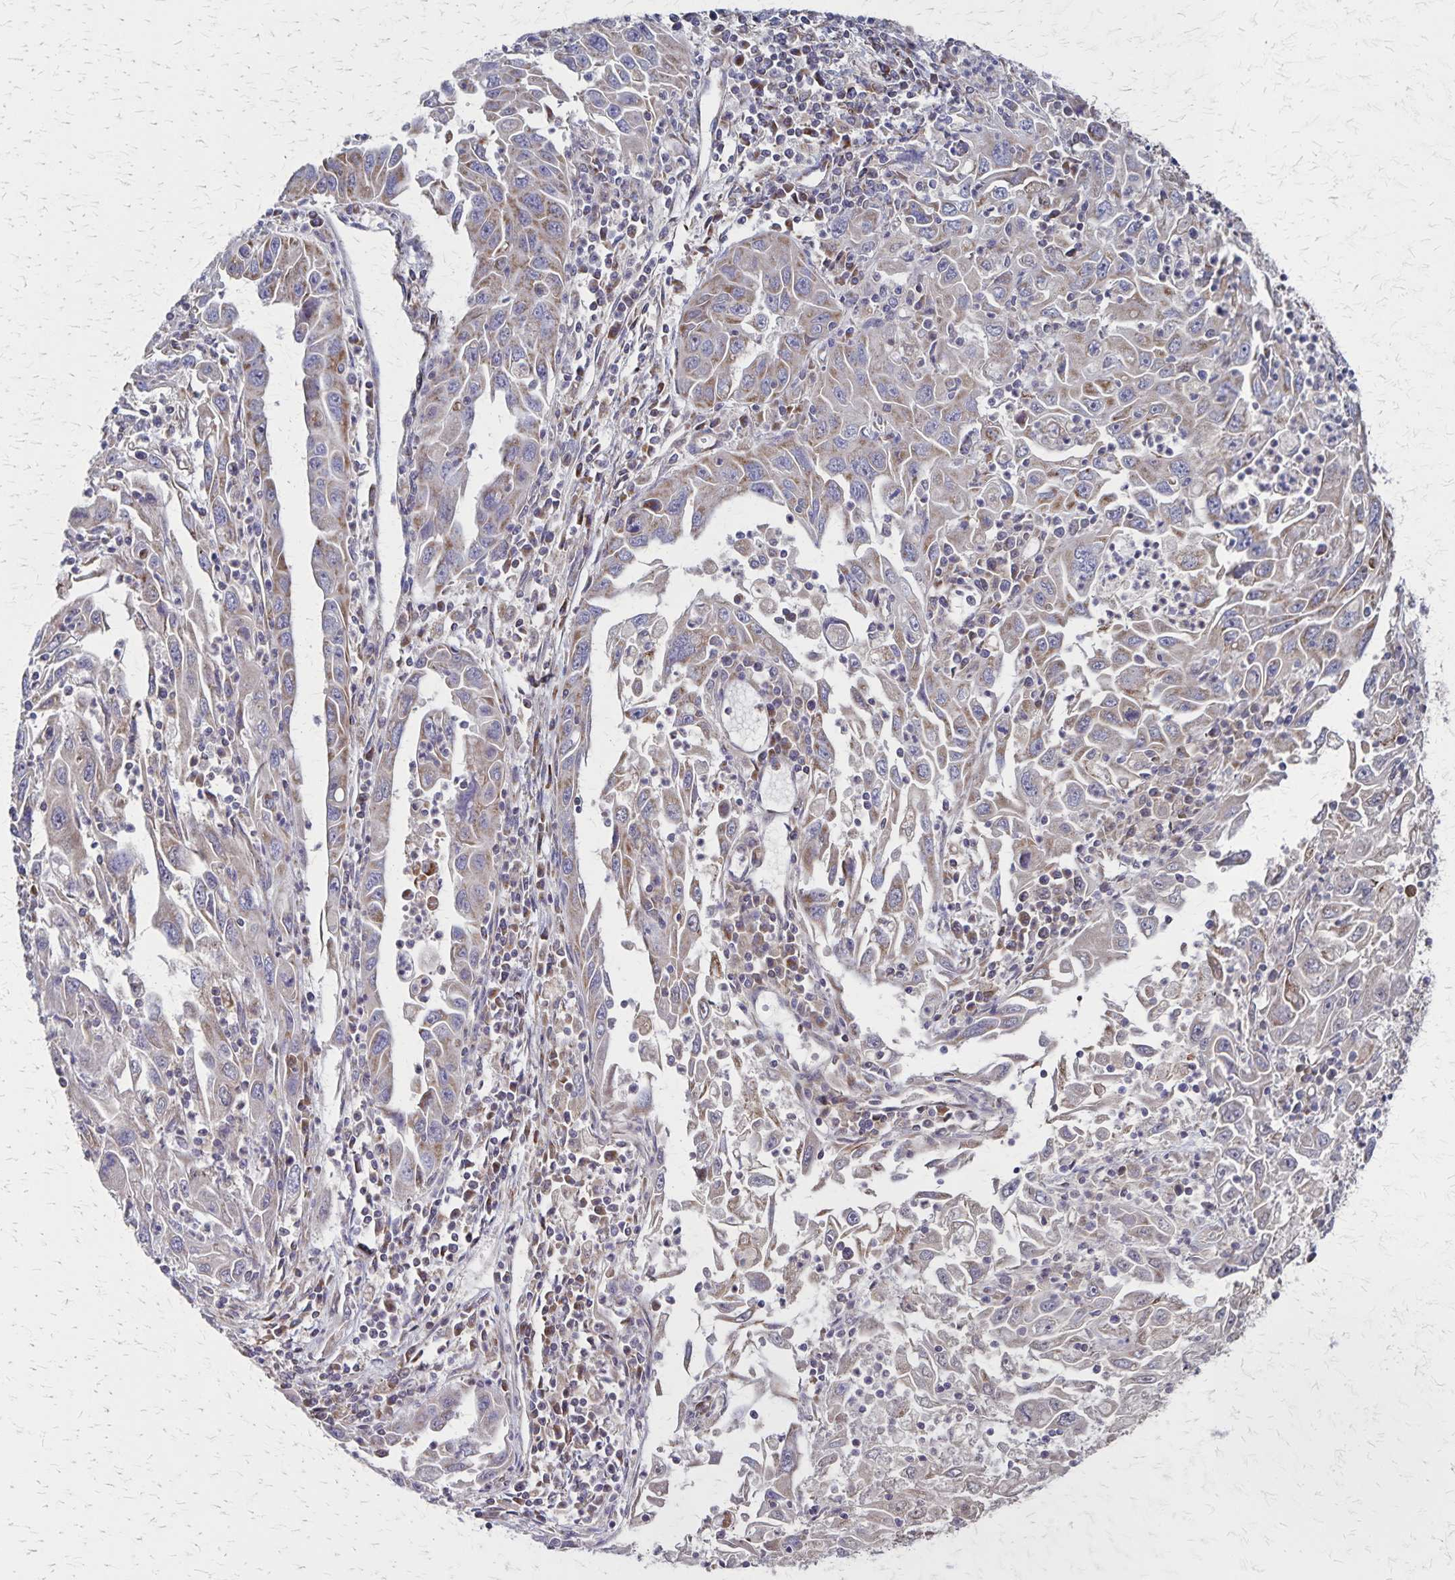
{"staining": {"intensity": "weak", "quantity": "25%-75%", "location": "cytoplasmic/membranous"}, "tissue": "endometrial cancer", "cell_type": "Tumor cells", "image_type": "cancer", "snomed": [{"axis": "morphology", "description": "Adenocarcinoma, NOS"}, {"axis": "topography", "description": "Uterus"}], "caption": "Weak cytoplasmic/membranous protein staining is seen in about 25%-75% of tumor cells in adenocarcinoma (endometrial). (DAB IHC with brightfield microscopy, high magnification).", "gene": "NFS1", "patient": {"sex": "female", "age": 62}}